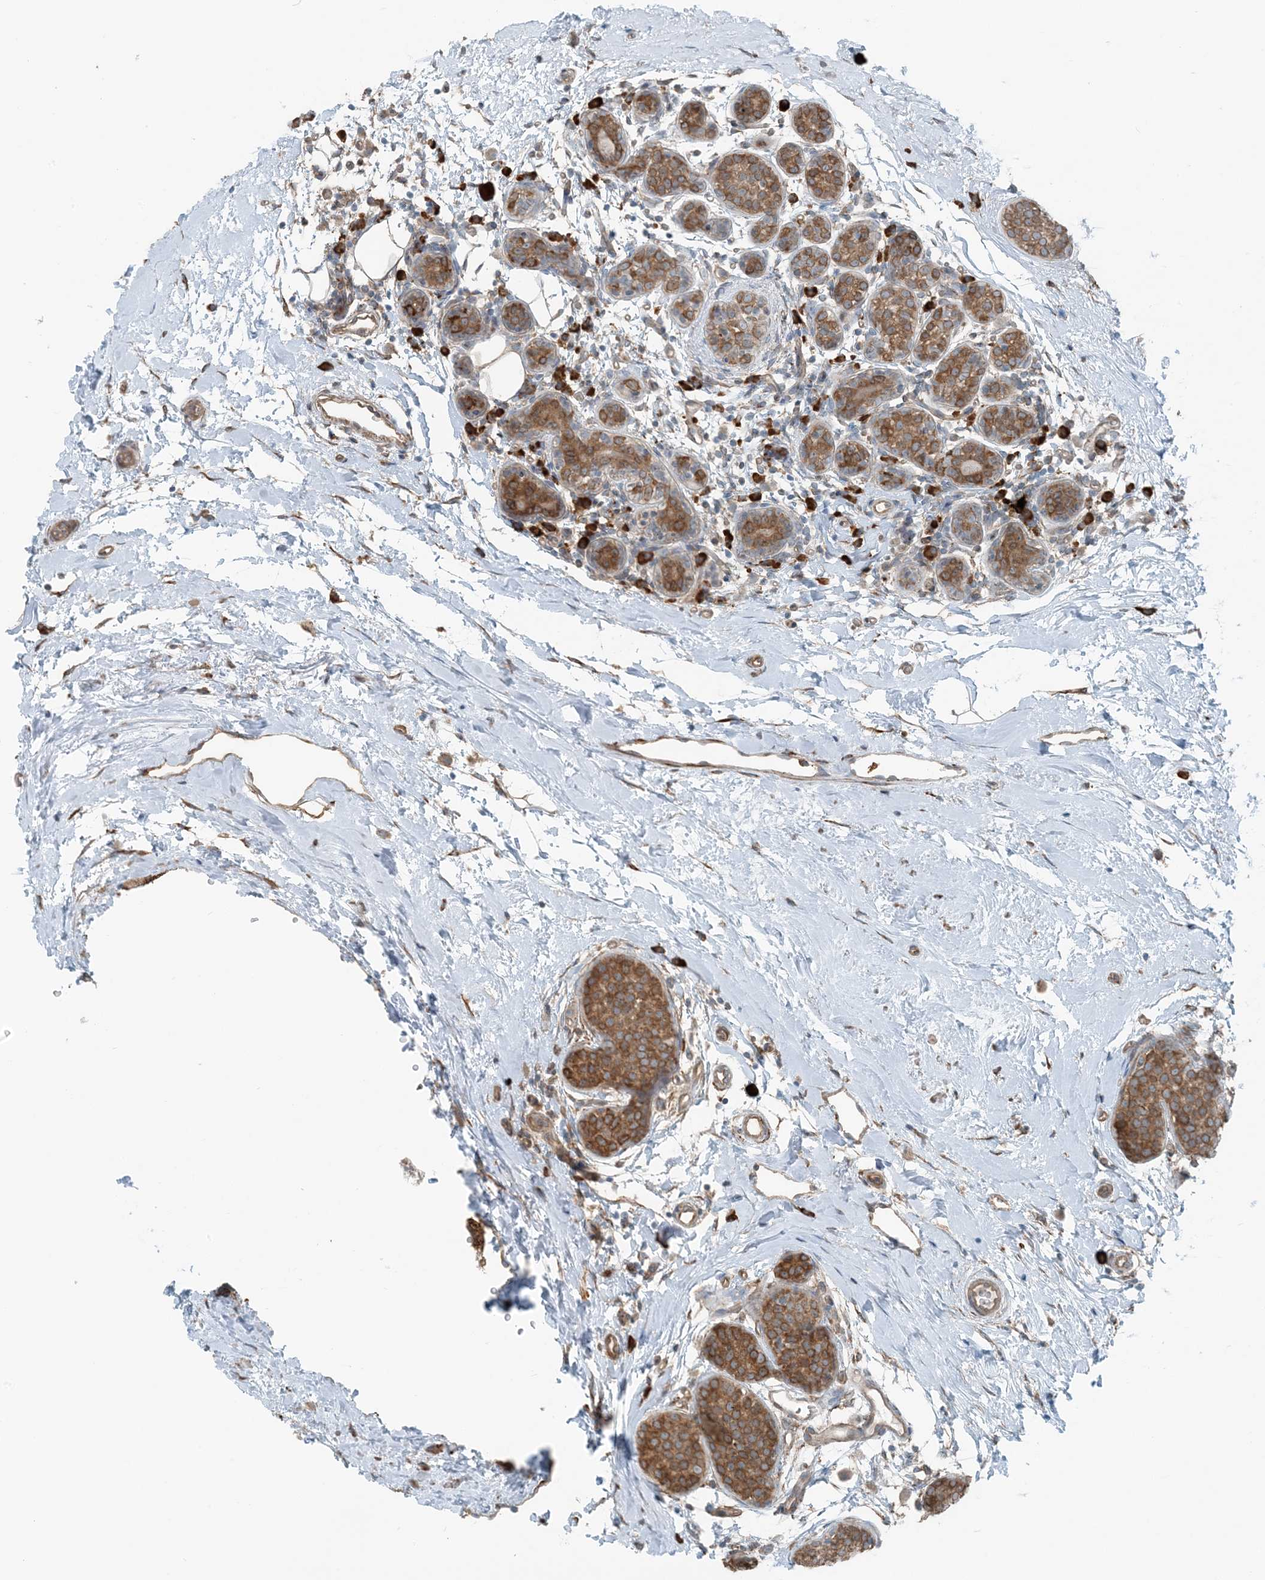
{"staining": {"intensity": "moderate", "quantity": ">75%", "location": "cytoplasmic/membranous"}, "tissue": "breast cancer", "cell_type": "Tumor cells", "image_type": "cancer", "snomed": [{"axis": "morphology", "description": "Lobular carcinoma, in situ"}, {"axis": "morphology", "description": "Lobular carcinoma"}, {"axis": "topography", "description": "Breast"}], "caption": "Immunohistochemical staining of breast cancer displays medium levels of moderate cytoplasmic/membranous positivity in approximately >75% of tumor cells.", "gene": "CERKL", "patient": {"sex": "female", "age": 41}}